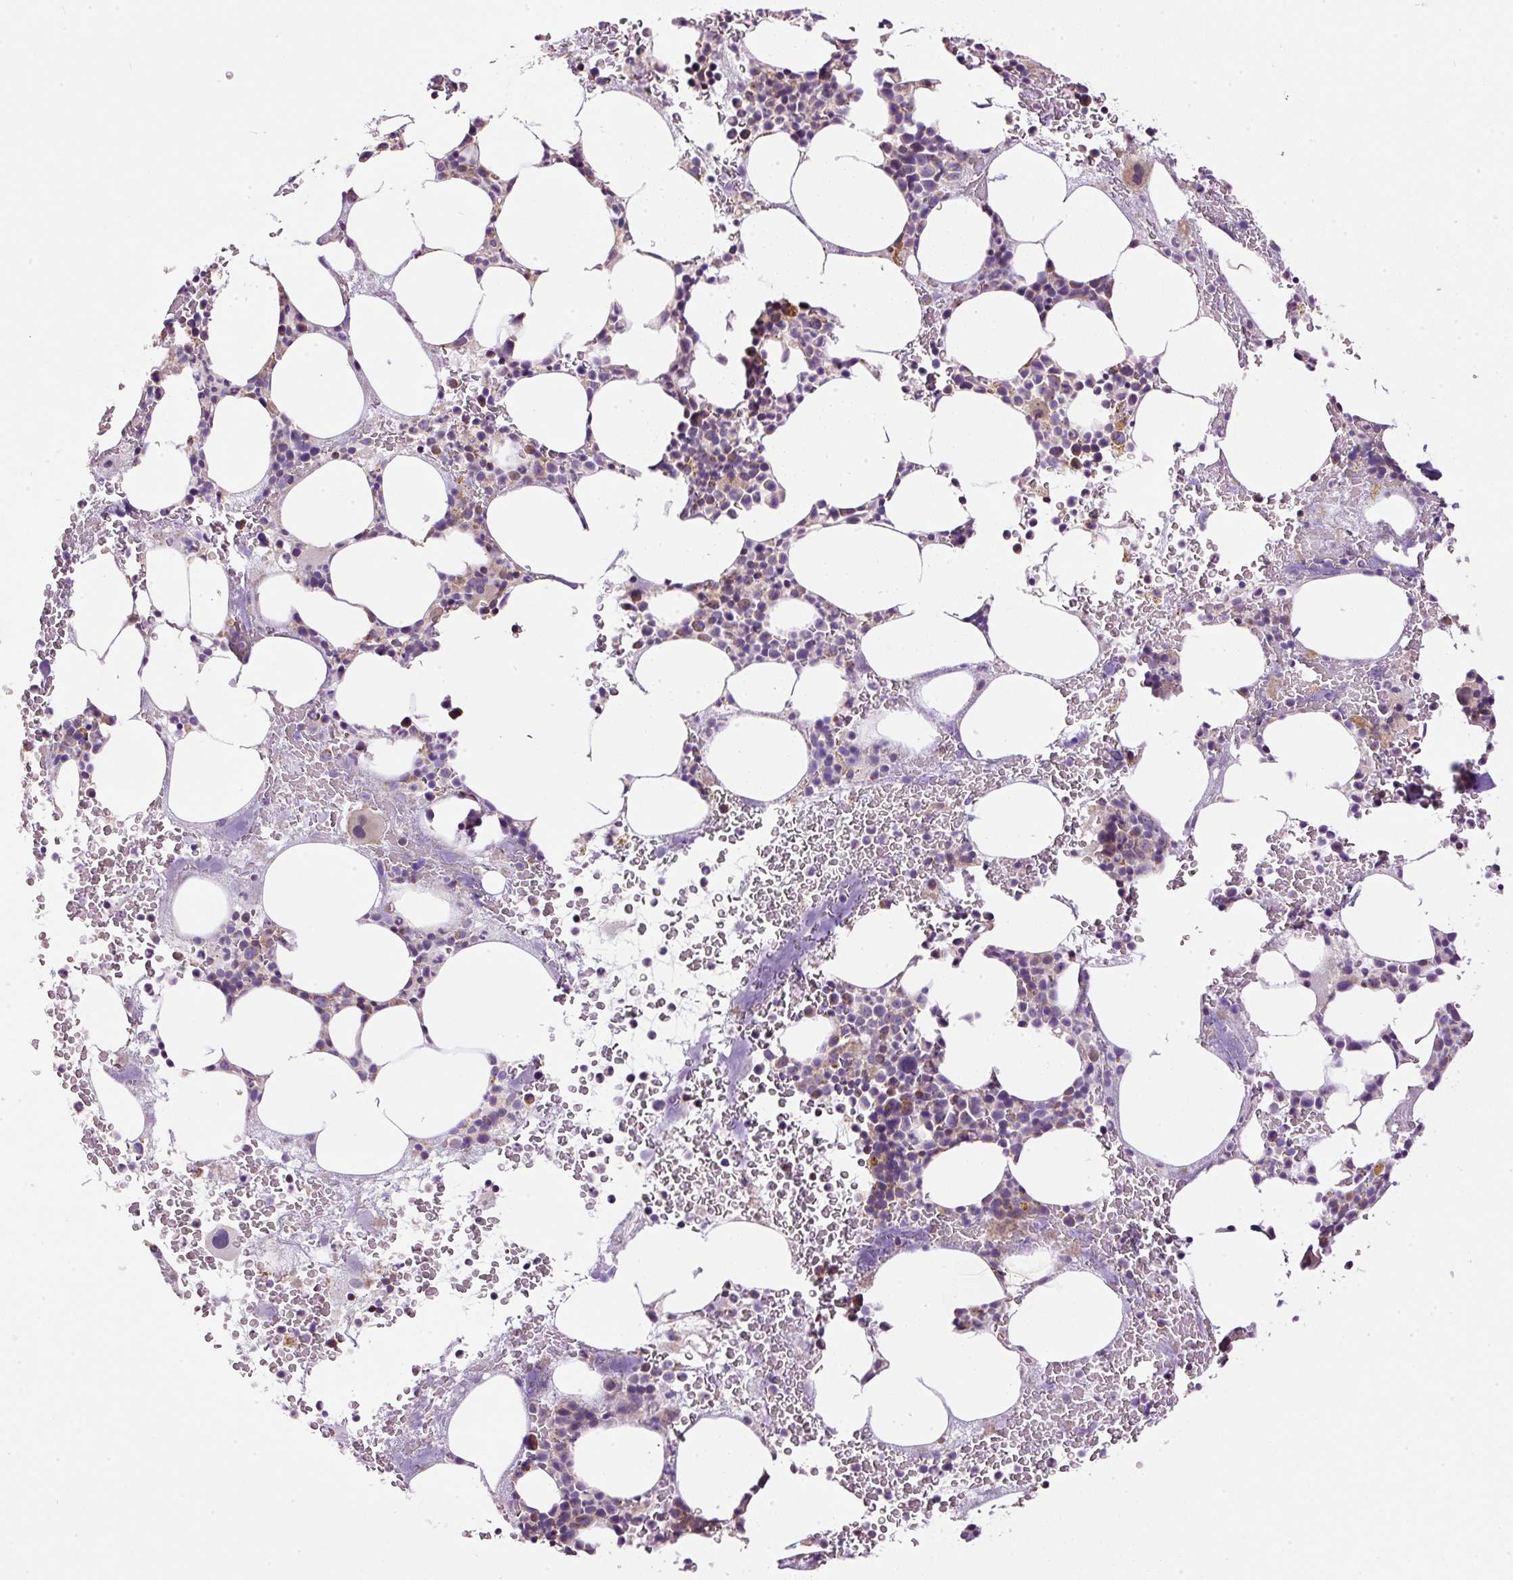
{"staining": {"intensity": "strong", "quantity": "<25%", "location": "cytoplasmic/membranous"}, "tissue": "bone marrow", "cell_type": "Hematopoietic cells", "image_type": "normal", "snomed": [{"axis": "morphology", "description": "Normal tissue, NOS"}, {"axis": "topography", "description": "Bone marrow"}], "caption": "Bone marrow stained for a protein (brown) displays strong cytoplasmic/membranous positive expression in approximately <25% of hematopoietic cells.", "gene": "NDUFAF2", "patient": {"sex": "male", "age": 62}}